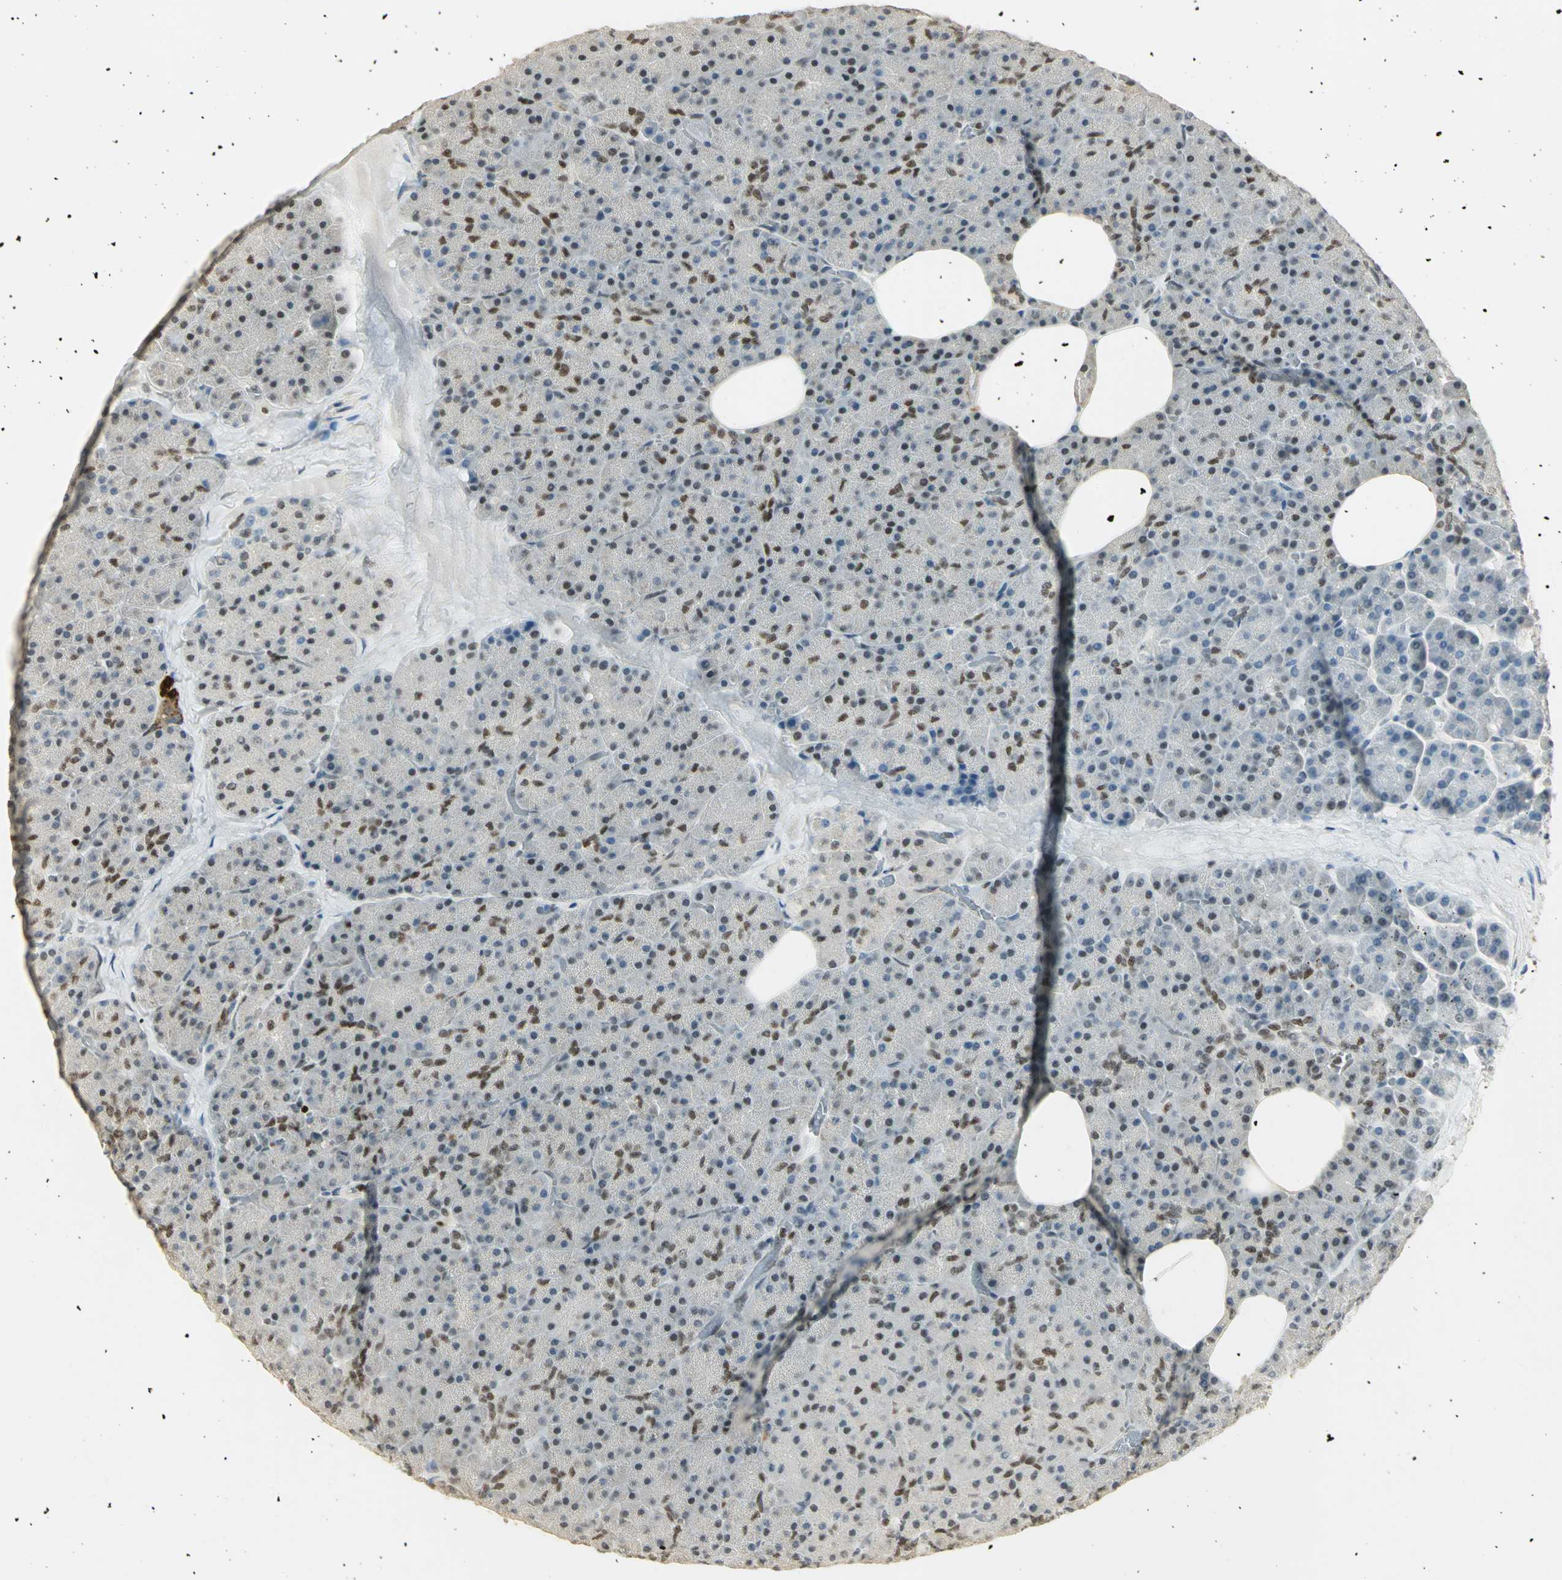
{"staining": {"intensity": "weak", "quantity": "25%-75%", "location": "none"}, "tissue": "pancreas", "cell_type": "Exocrine glandular cells", "image_type": "normal", "snomed": [{"axis": "morphology", "description": "Normal tissue, NOS"}, {"axis": "topography", "description": "Pancreas"}], "caption": "Weak None staining for a protein is appreciated in about 25%-75% of exocrine glandular cells of normal pancreas using immunohistochemistry (IHC).", "gene": "ELF1", "patient": {"sex": "female", "age": 35}}